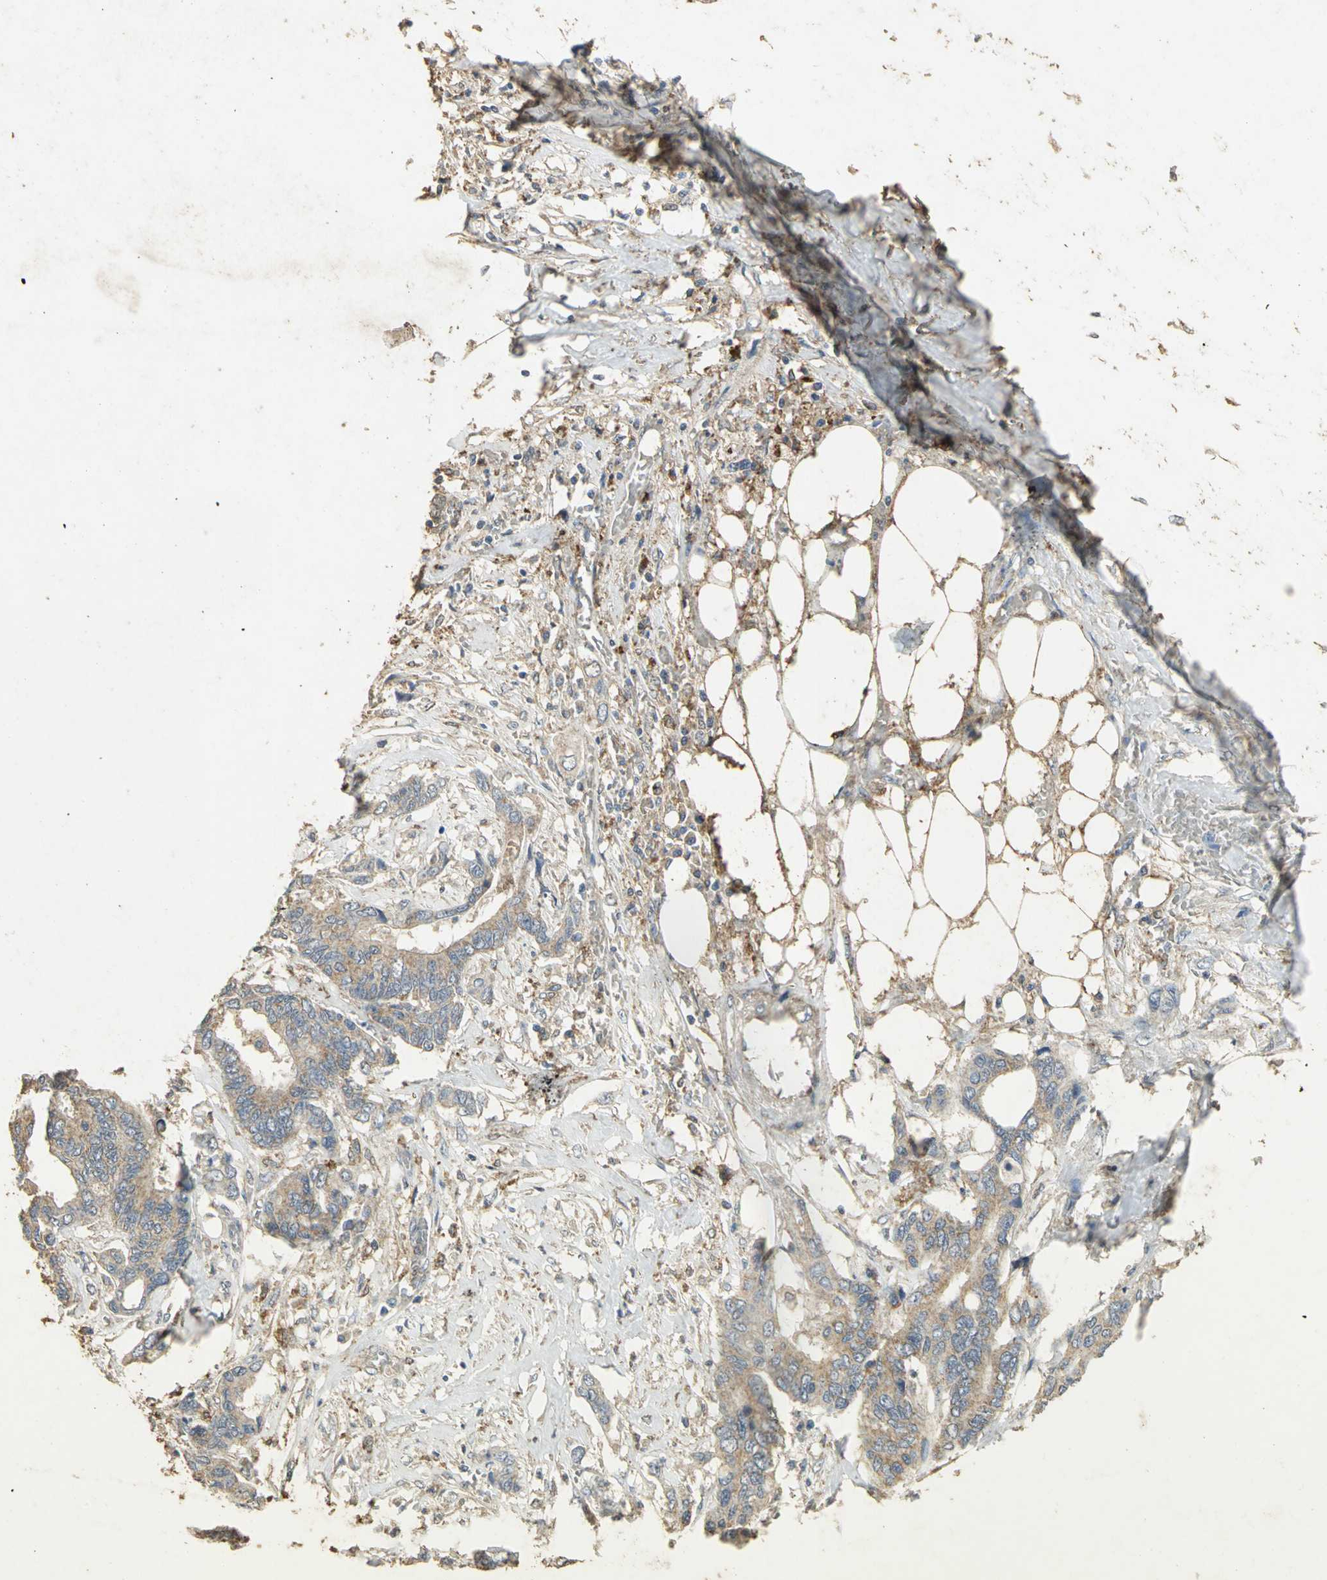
{"staining": {"intensity": "weak", "quantity": ">75%", "location": "cytoplasmic/membranous"}, "tissue": "colorectal cancer", "cell_type": "Tumor cells", "image_type": "cancer", "snomed": [{"axis": "morphology", "description": "Adenocarcinoma, NOS"}, {"axis": "topography", "description": "Rectum"}], "caption": "A photomicrograph of human colorectal adenocarcinoma stained for a protein reveals weak cytoplasmic/membranous brown staining in tumor cells.", "gene": "ASB9", "patient": {"sex": "male", "age": 55}}